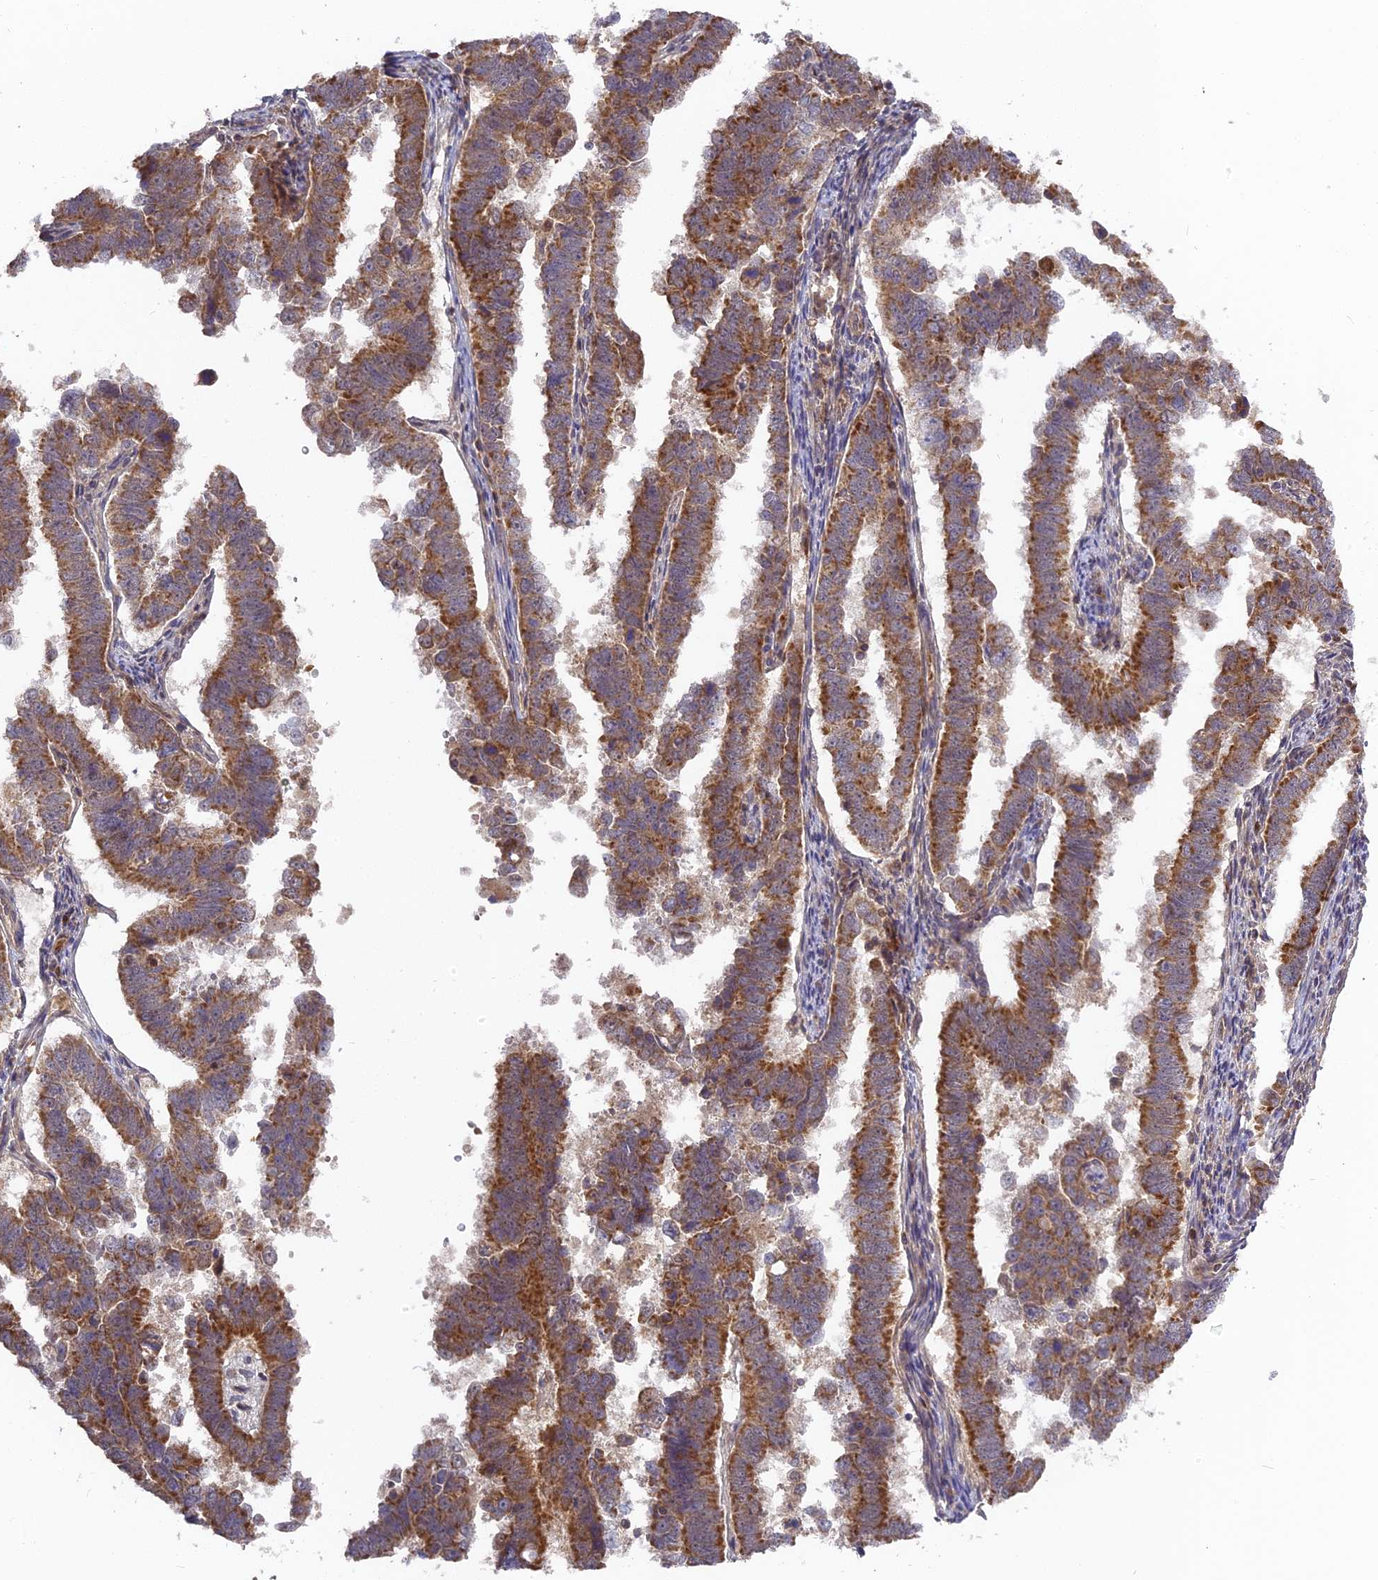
{"staining": {"intensity": "moderate", "quantity": ">75%", "location": "cytoplasmic/membranous"}, "tissue": "endometrial cancer", "cell_type": "Tumor cells", "image_type": "cancer", "snomed": [{"axis": "morphology", "description": "Adenocarcinoma, NOS"}, {"axis": "topography", "description": "Endometrium"}], "caption": "Endometrial cancer was stained to show a protein in brown. There is medium levels of moderate cytoplasmic/membranous staining in about >75% of tumor cells.", "gene": "RPIA", "patient": {"sex": "female", "age": 75}}